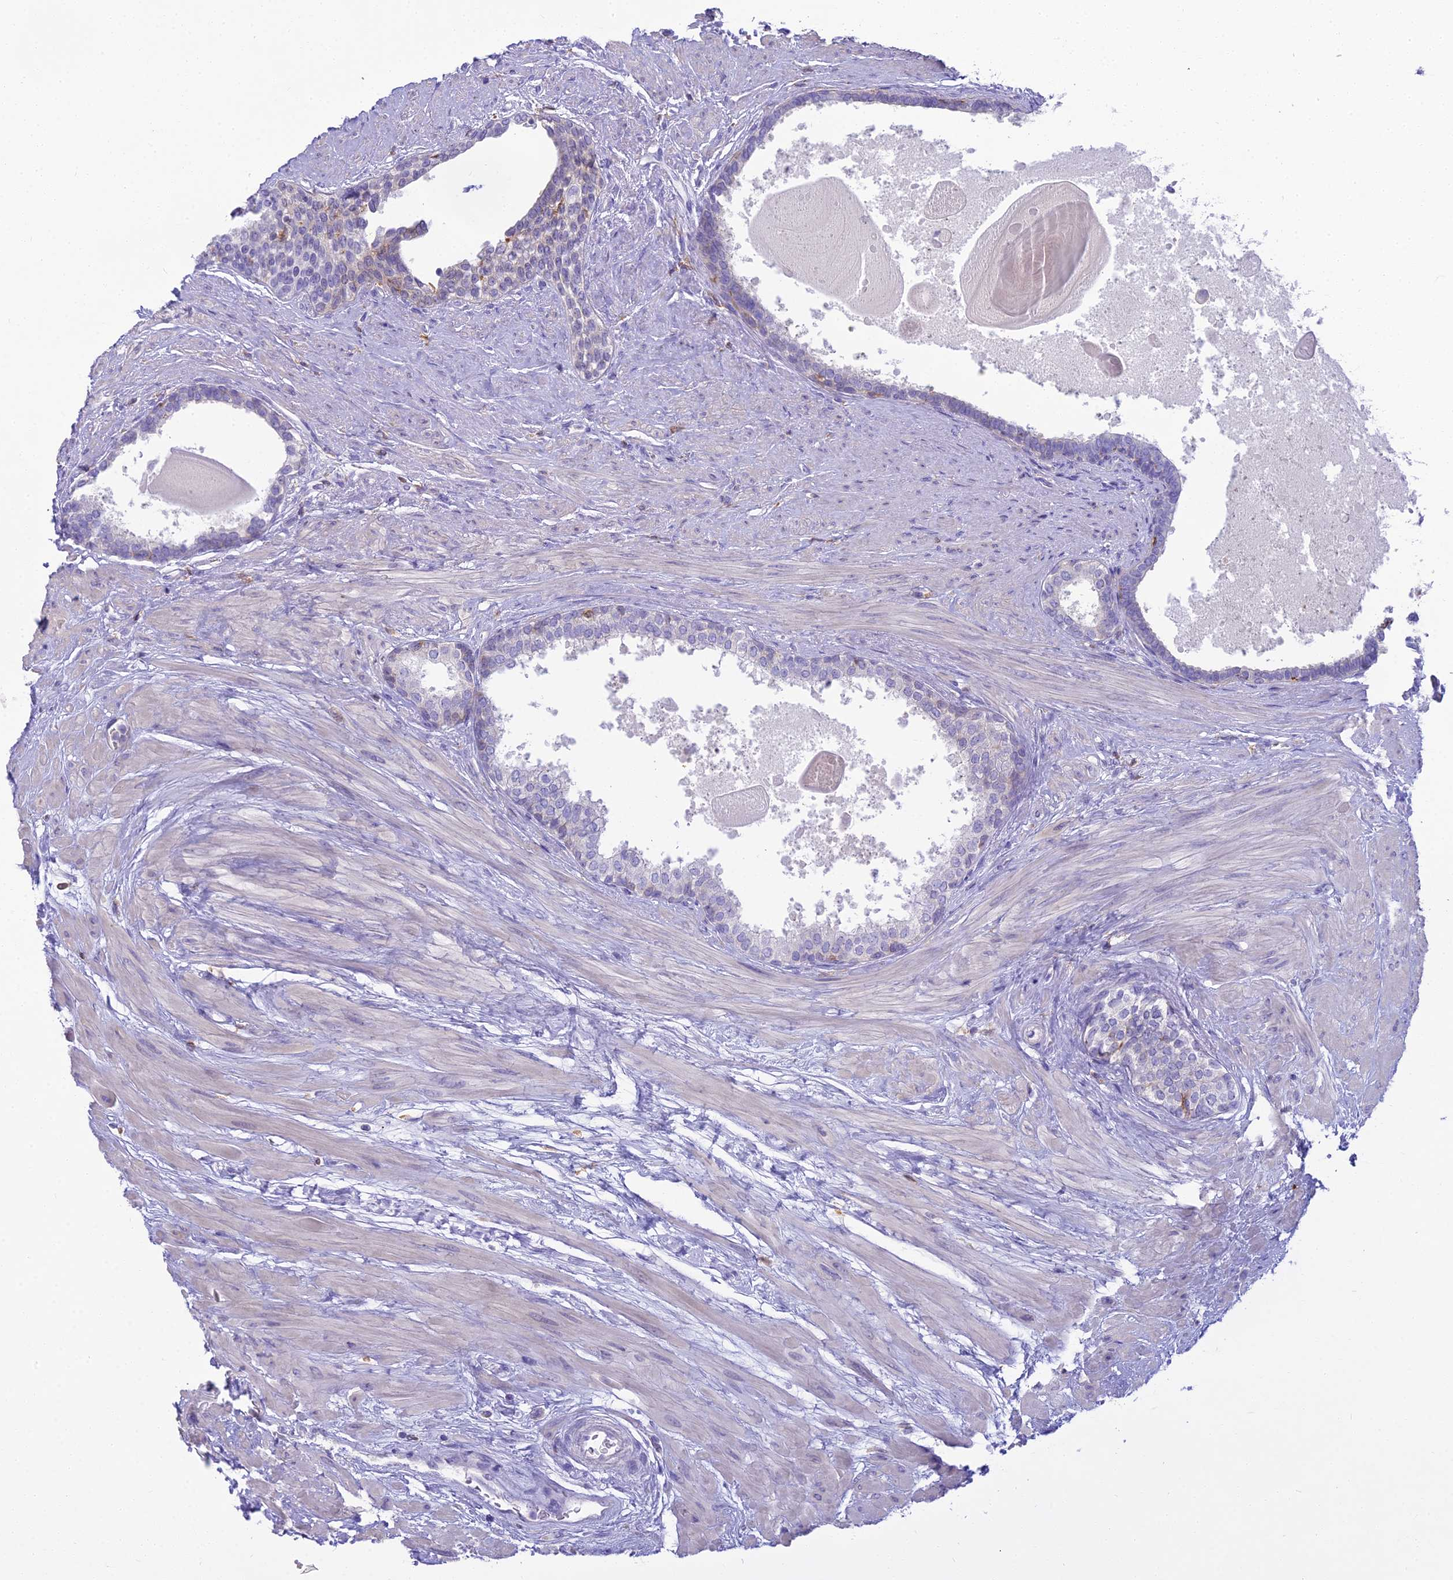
{"staining": {"intensity": "negative", "quantity": "none", "location": "none"}, "tissue": "prostate", "cell_type": "Glandular cells", "image_type": "normal", "snomed": [{"axis": "morphology", "description": "Normal tissue, NOS"}, {"axis": "topography", "description": "Prostate"}], "caption": "High power microscopy histopathology image of an immunohistochemistry micrograph of benign prostate, revealing no significant staining in glandular cells. (Brightfield microscopy of DAB immunohistochemistry at high magnification).", "gene": "BLNK", "patient": {"sex": "male", "age": 57}}